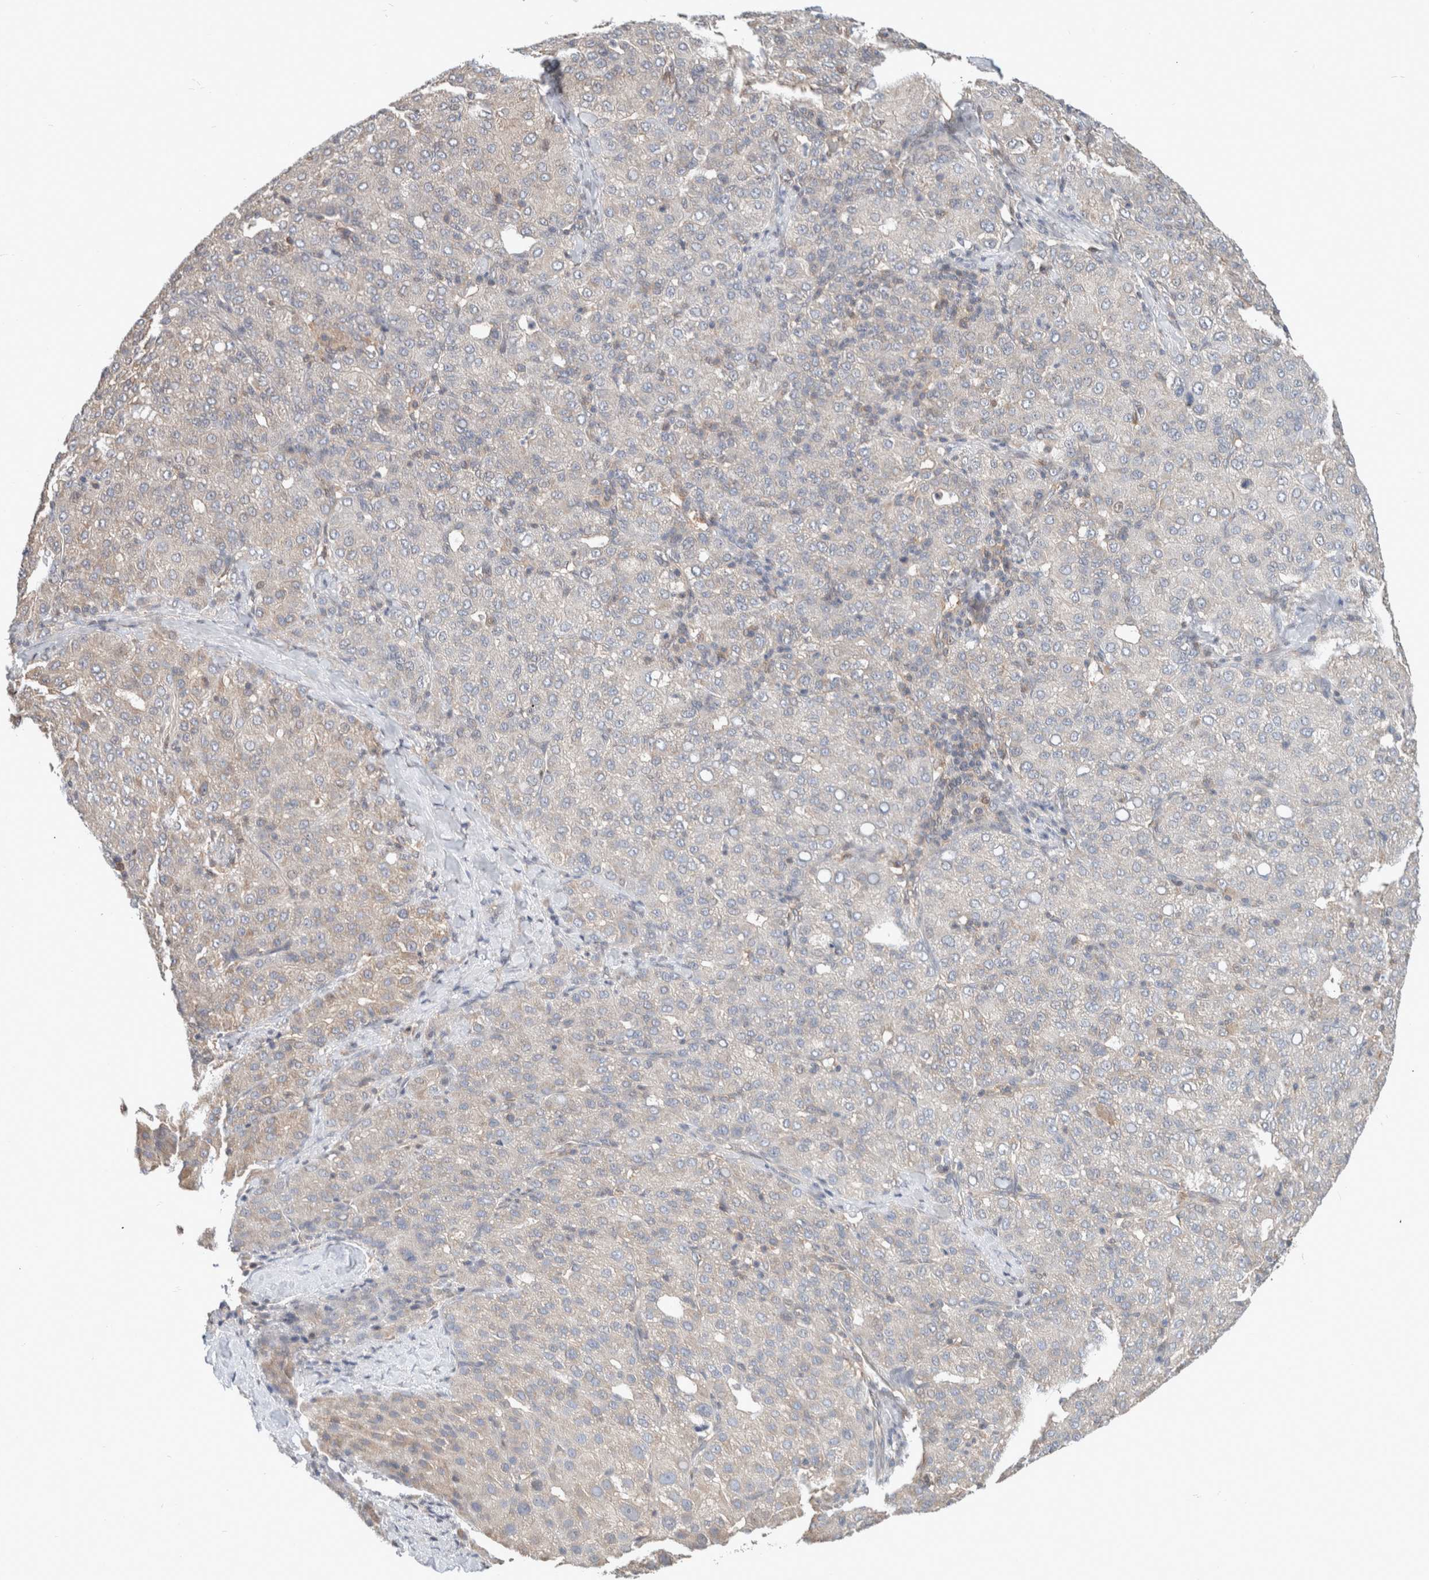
{"staining": {"intensity": "negative", "quantity": "none", "location": "none"}, "tissue": "liver cancer", "cell_type": "Tumor cells", "image_type": "cancer", "snomed": [{"axis": "morphology", "description": "Carcinoma, Hepatocellular, NOS"}, {"axis": "topography", "description": "Liver"}], "caption": "Liver hepatocellular carcinoma was stained to show a protein in brown. There is no significant positivity in tumor cells. (DAB immunohistochemistry, high magnification).", "gene": "XPNPEP1", "patient": {"sex": "male", "age": 65}}